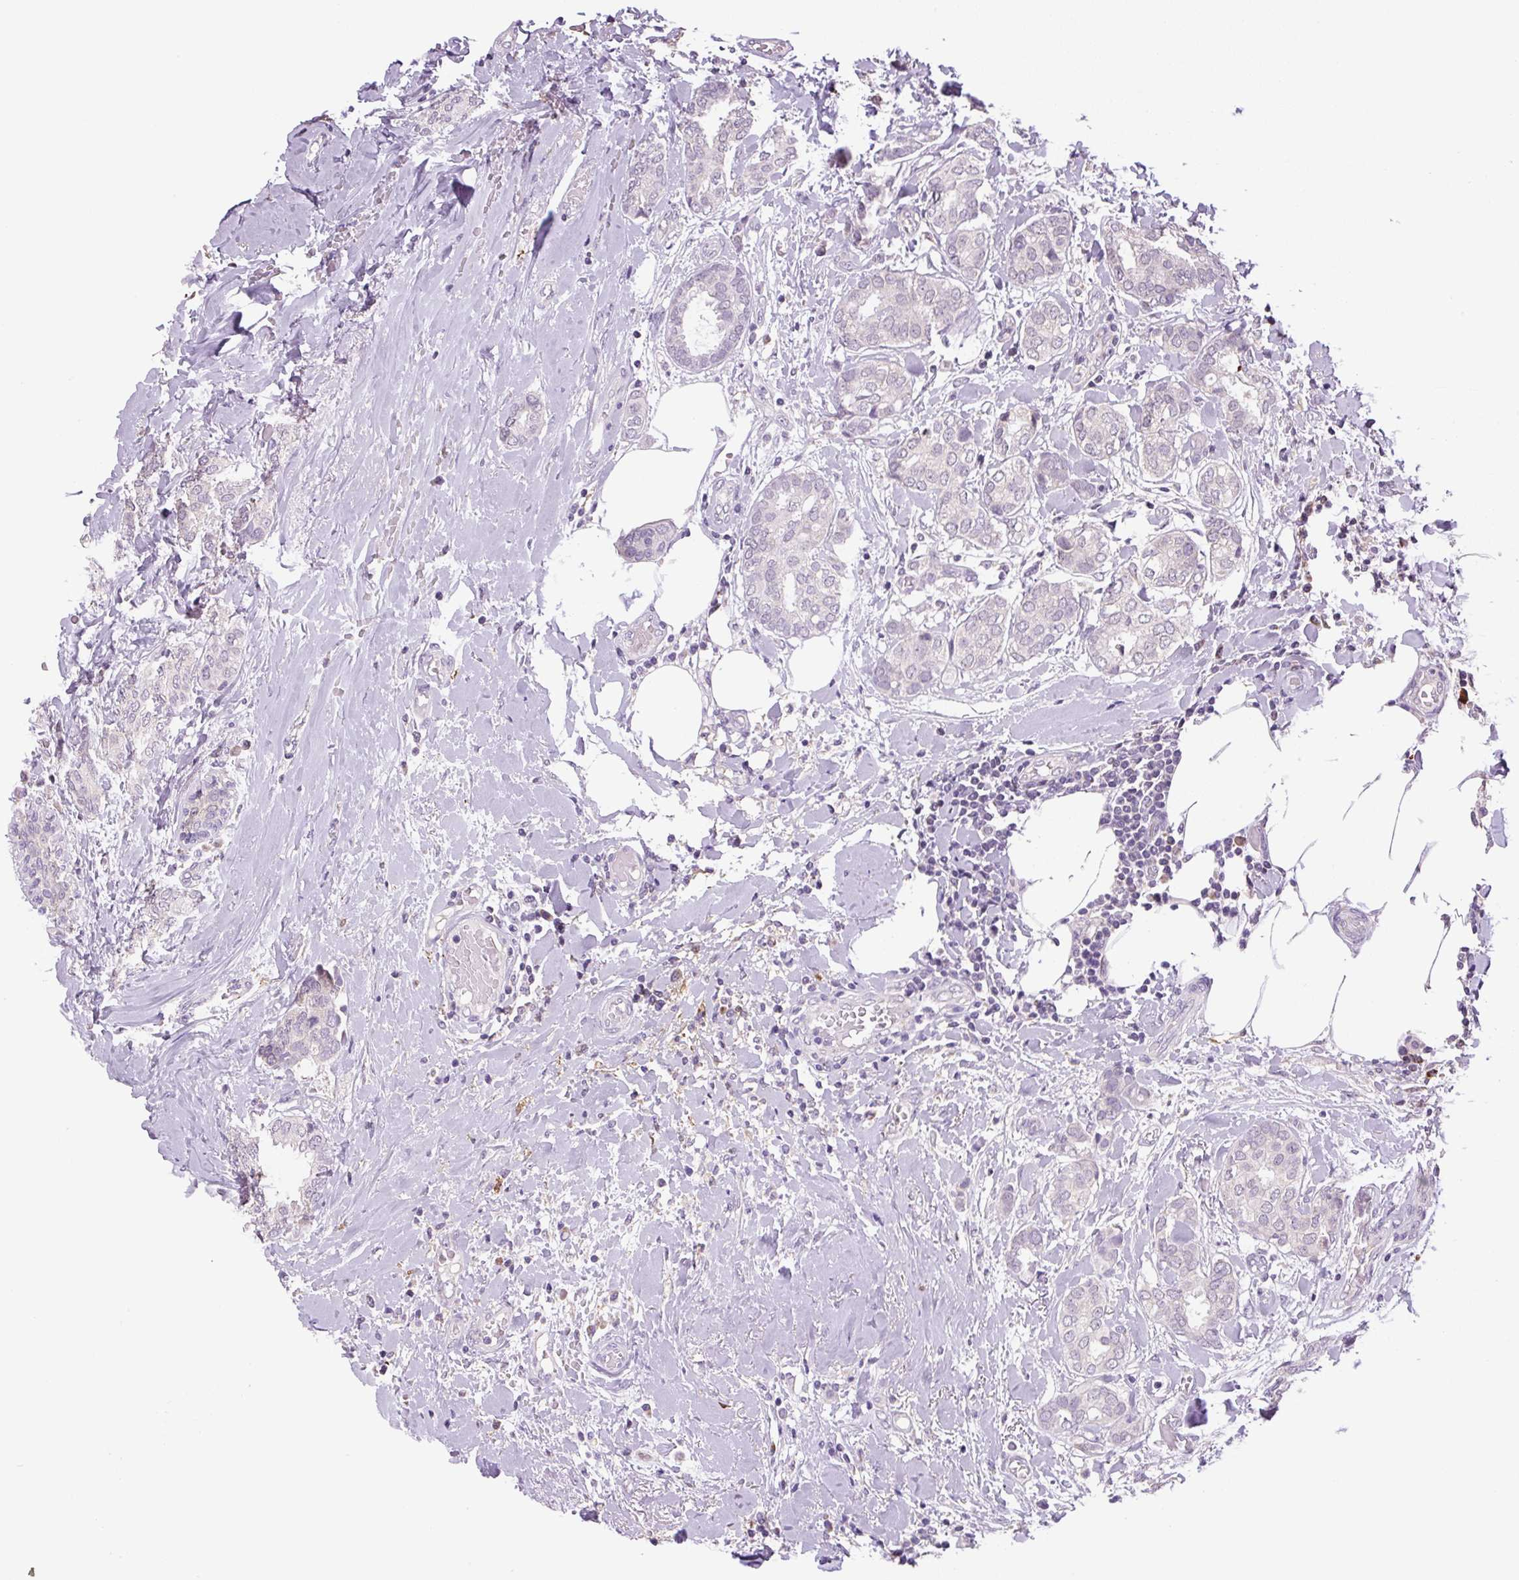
{"staining": {"intensity": "negative", "quantity": "none", "location": "none"}, "tissue": "breast cancer", "cell_type": "Tumor cells", "image_type": "cancer", "snomed": [{"axis": "morphology", "description": "Duct carcinoma"}, {"axis": "topography", "description": "Breast"}], "caption": "The image exhibits no significant staining in tumor cells of infiltrating ductal carcinoma (breast).", "gene": "SGF29", "patient": {"sex": "female", "age": 73}}